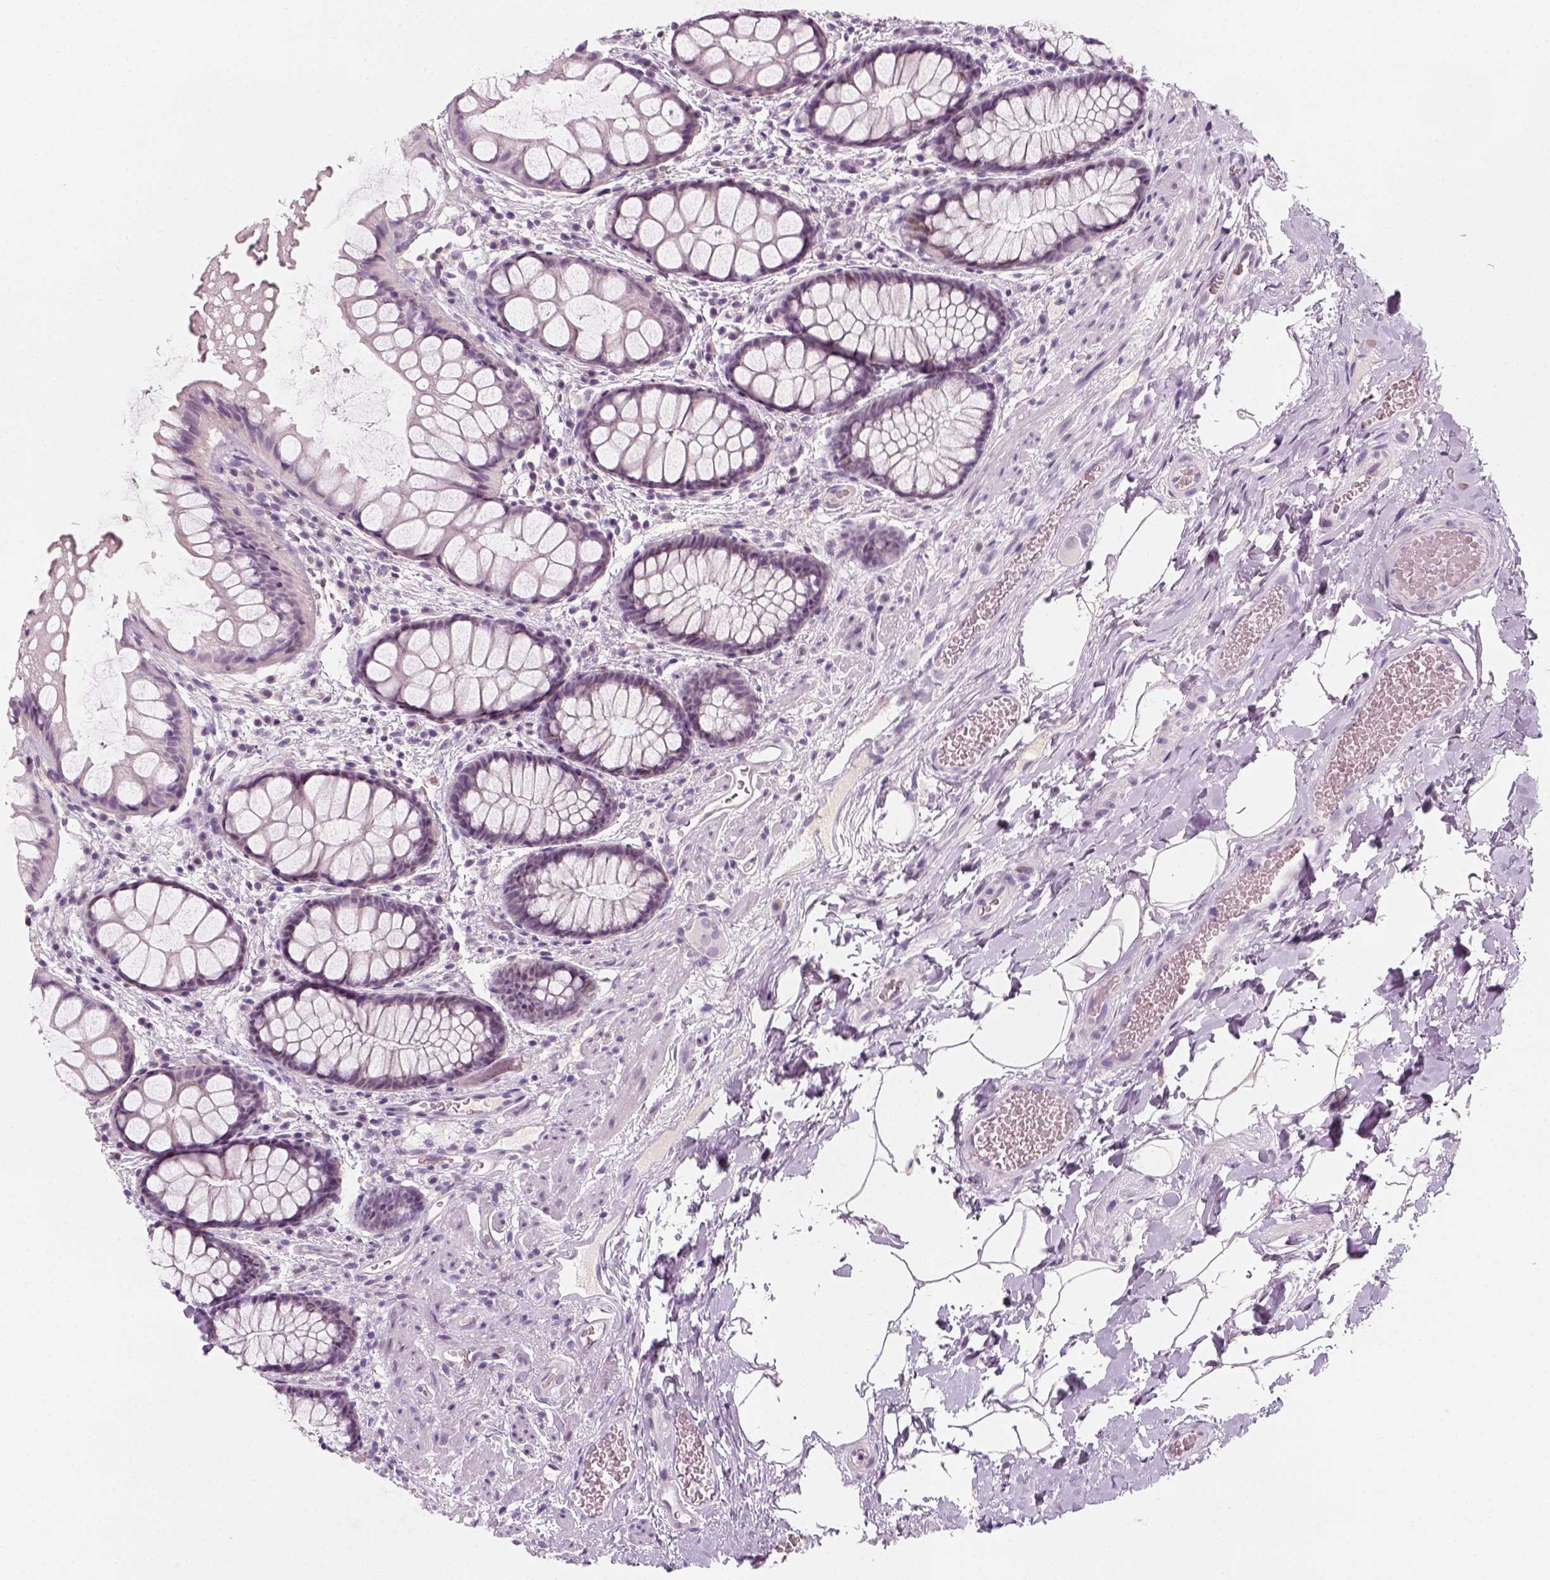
{"staining": {"intensity": "moderate", "quantity": "<25%", "location": "nuclear"}, "tissue": "rectum", "cell_type": "Glandular cells", "image_type": "normal", "snomed": [{"axis": "morphology", "description": "Normal tissue, NOS"}, {"axis": "topography", "description": "Rectum"}], "caption": "Immunohistochemical staining of benign rectum shows moderate nuclear protein staining in approximately <25% of glandular cells. The staining was performed using DAB, with brown indicating positive protein expression. Nuclei are stained blue with hematoxylin.", "gene": "TP53", "patient": {"sex": "female", "age": 62}}